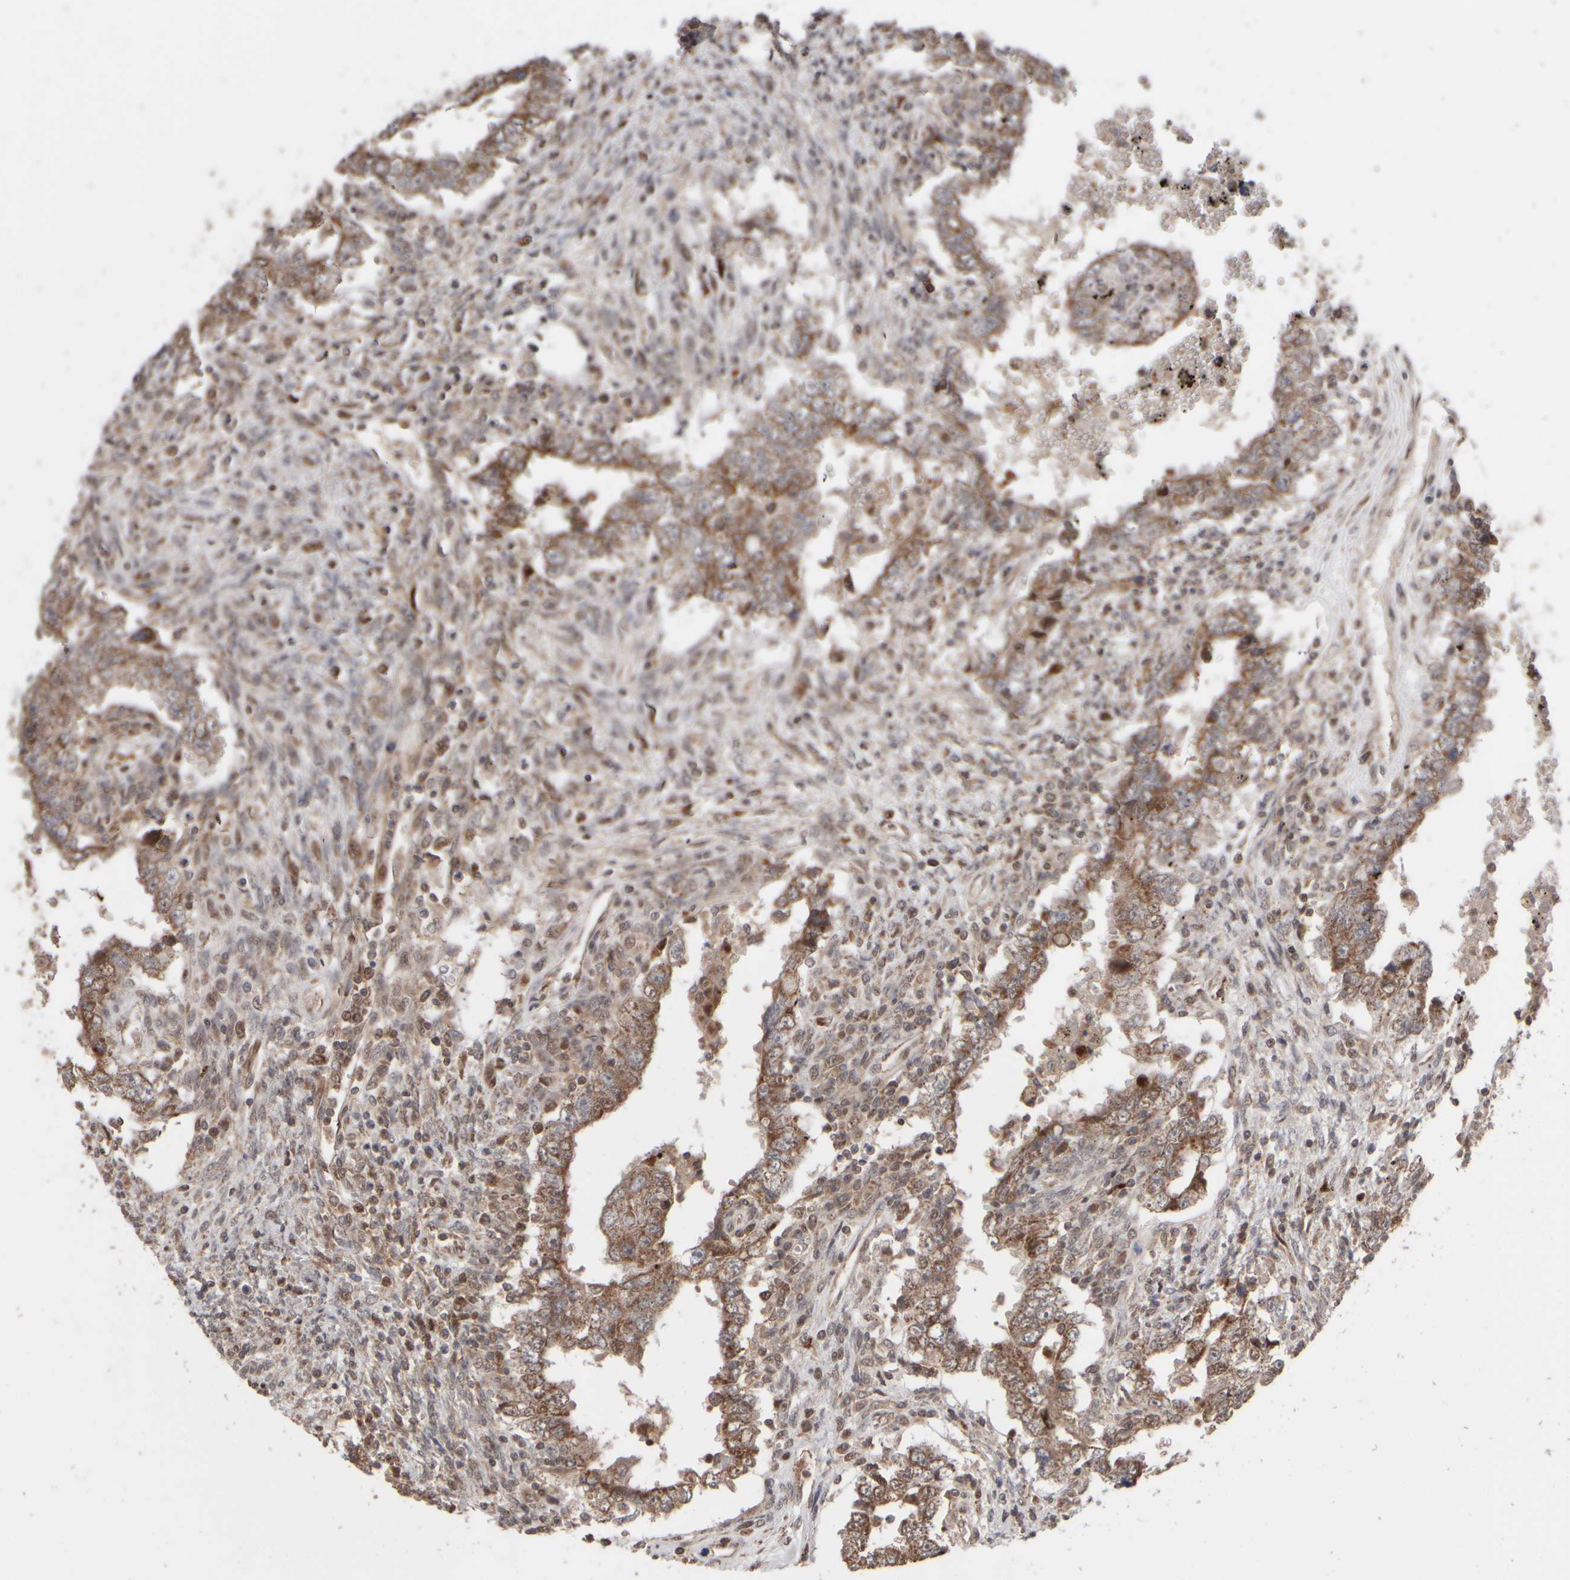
{"staining": {"intensity": "moderate", "quantity": ">75%", "location": "cytoplasmic/membranous"}, "tissue": "testis cancer", "cell_type": "Tumor cells", "image_type": "cancer", "snomed": [{"axis": "morphology", "description": "Carcinoma, Embryonal, NOS"}, {"axis": "topography", "description": "Testis"}], "caption": "An immunohistochemistry photomicrograph of neoplastic tissue is shown. Protein staining in brown highlights moderate cytoplasmic/membranous positivity in testis cancer (embryonal carcinoma) within tumor cells.", "gene": "ABHD11", "patient": {"sex": "male", "age": 26}}